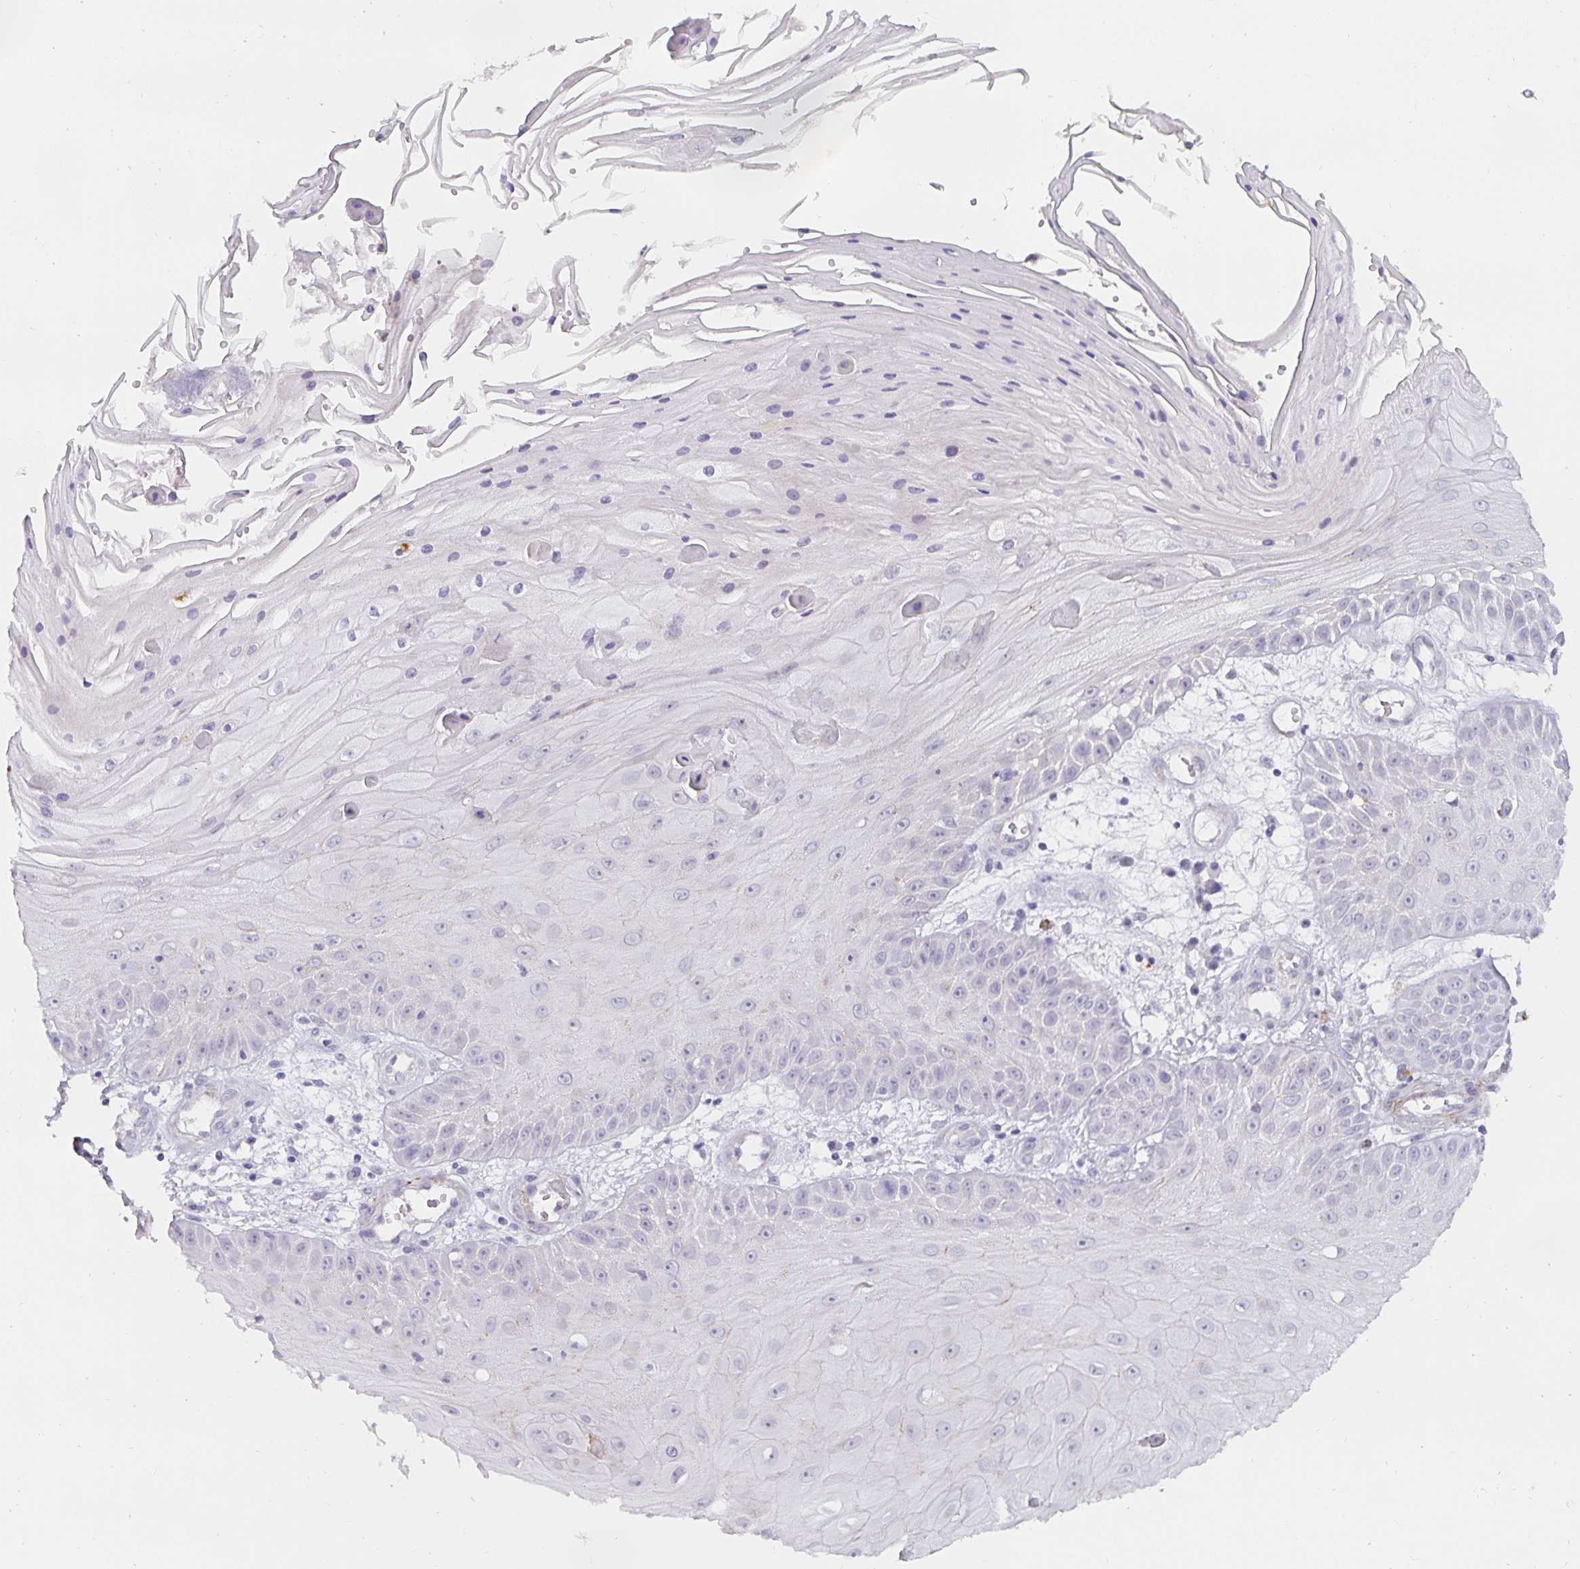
{"staining": {"intensity": "negative", "quantity": "none", "location": "none"}, "tissue": "skin cancer", "cell_type": "Tumor cells", "image_type": "cancer", "snomed": [{"axis": "morphology", "description": "Squamous cell carcinoma, NOS"}, {"axis": "topography", "description": "Skin"}], "caption": "IHC image of neoplastic tissue: skin cancer stained with DAB (3,3'-diaminobenzidine) exhibits no significant protein staining in tumor cells.", "gene": "PDX1", "patient": {"sex": "male", "age": 70}}